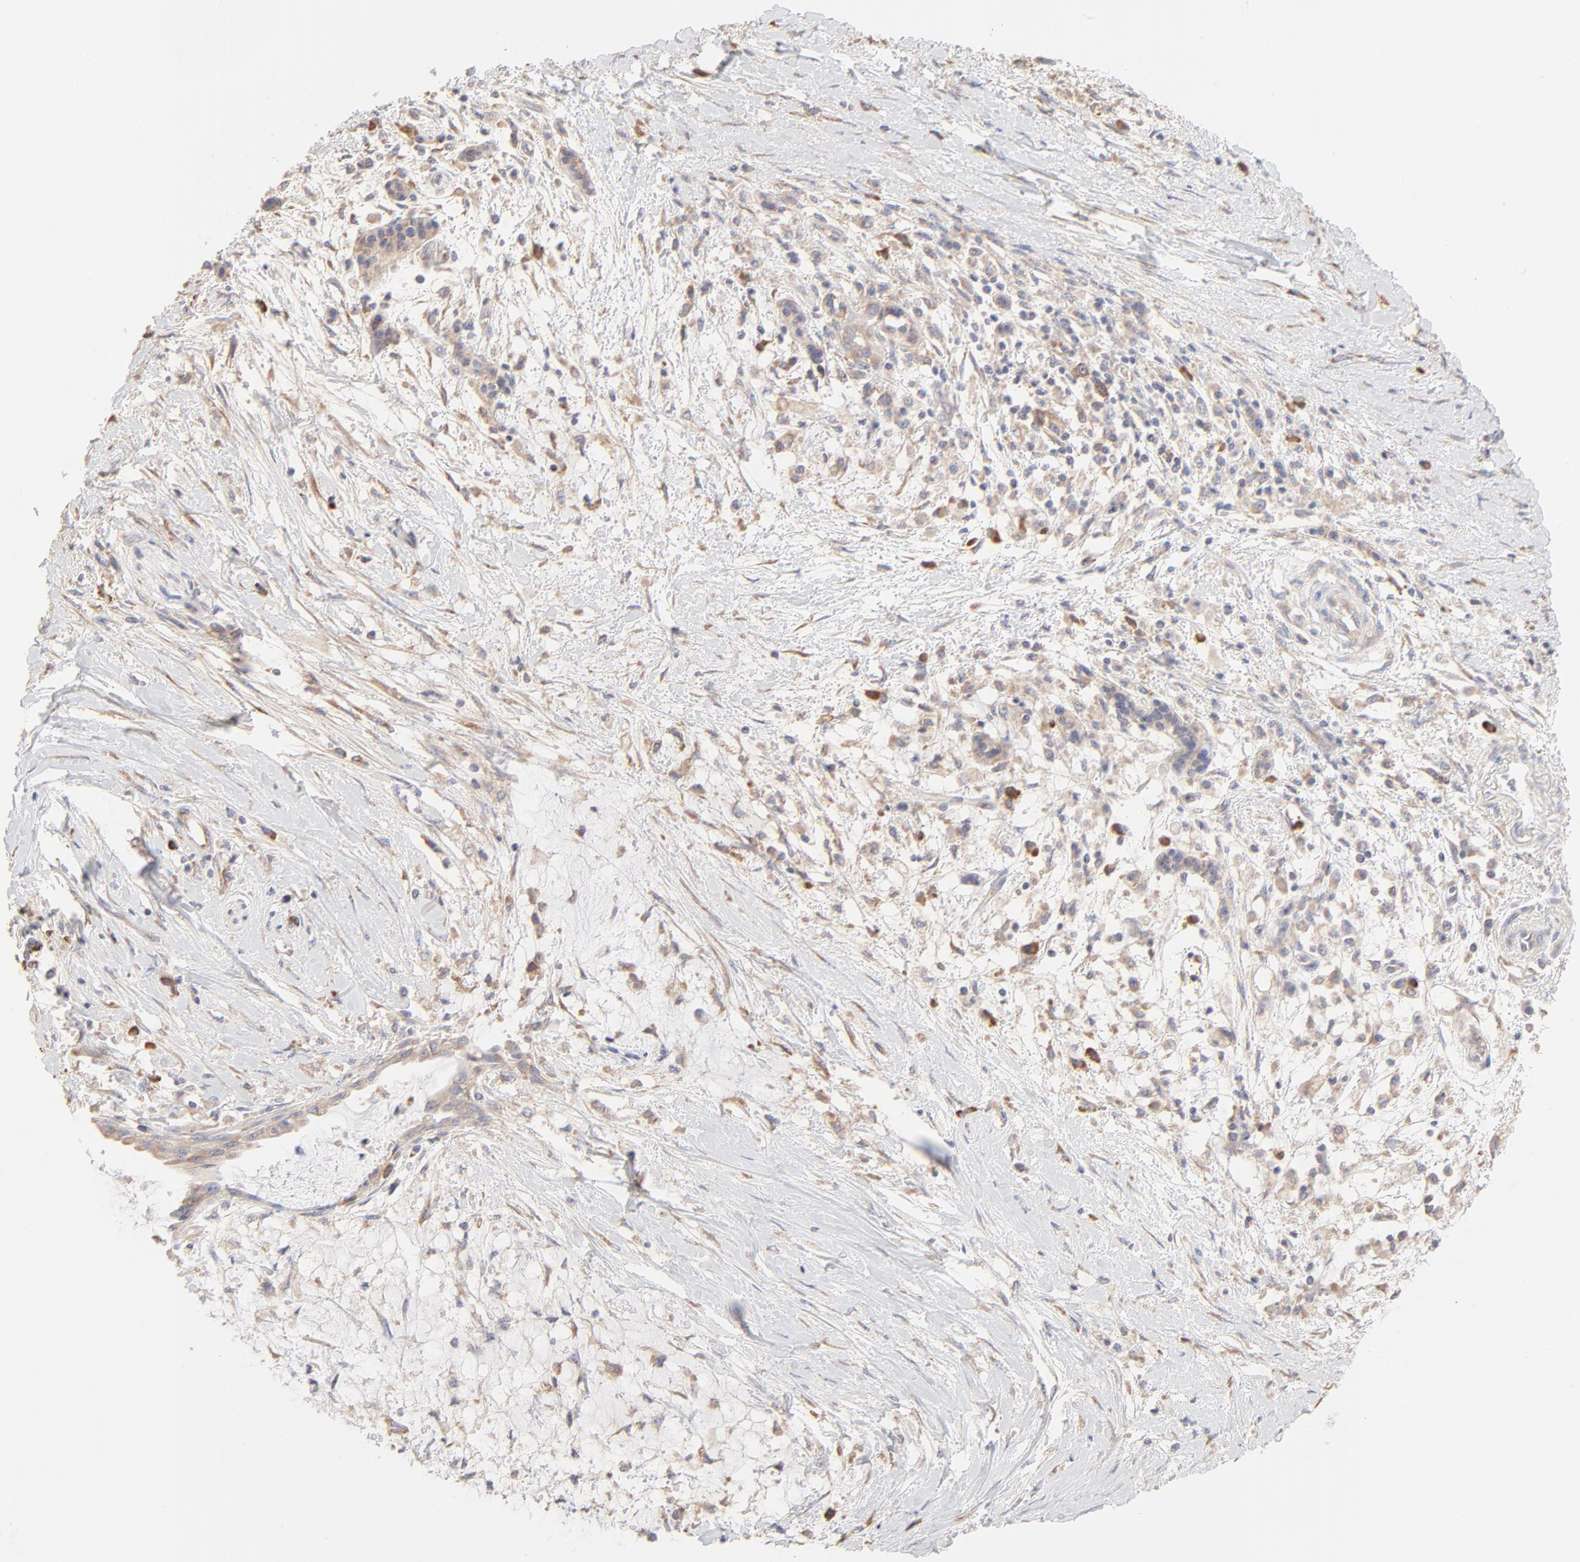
{"staining": {"intensity": "weak", "quantity": ">75%", "location": "cytoplasmic/membranous"}, "tissue": "pancreatic cancer", "cell_type": "Tumor cells", "image_type": "cancer", "snomed": [{"axis": "morphology", "description": "Adenocarcinoma, NOS"}, {"axis": "topography", "description": "Pancreas"}], "caption": "Brown immunohistochemical staining in adenocarcinoma (pancreatic) shows weak cytoplasmic/membranous positivity in about >75% of tumor cells.", "gene": "RPS21", "patient": {"sex": "female", "age": 64}}